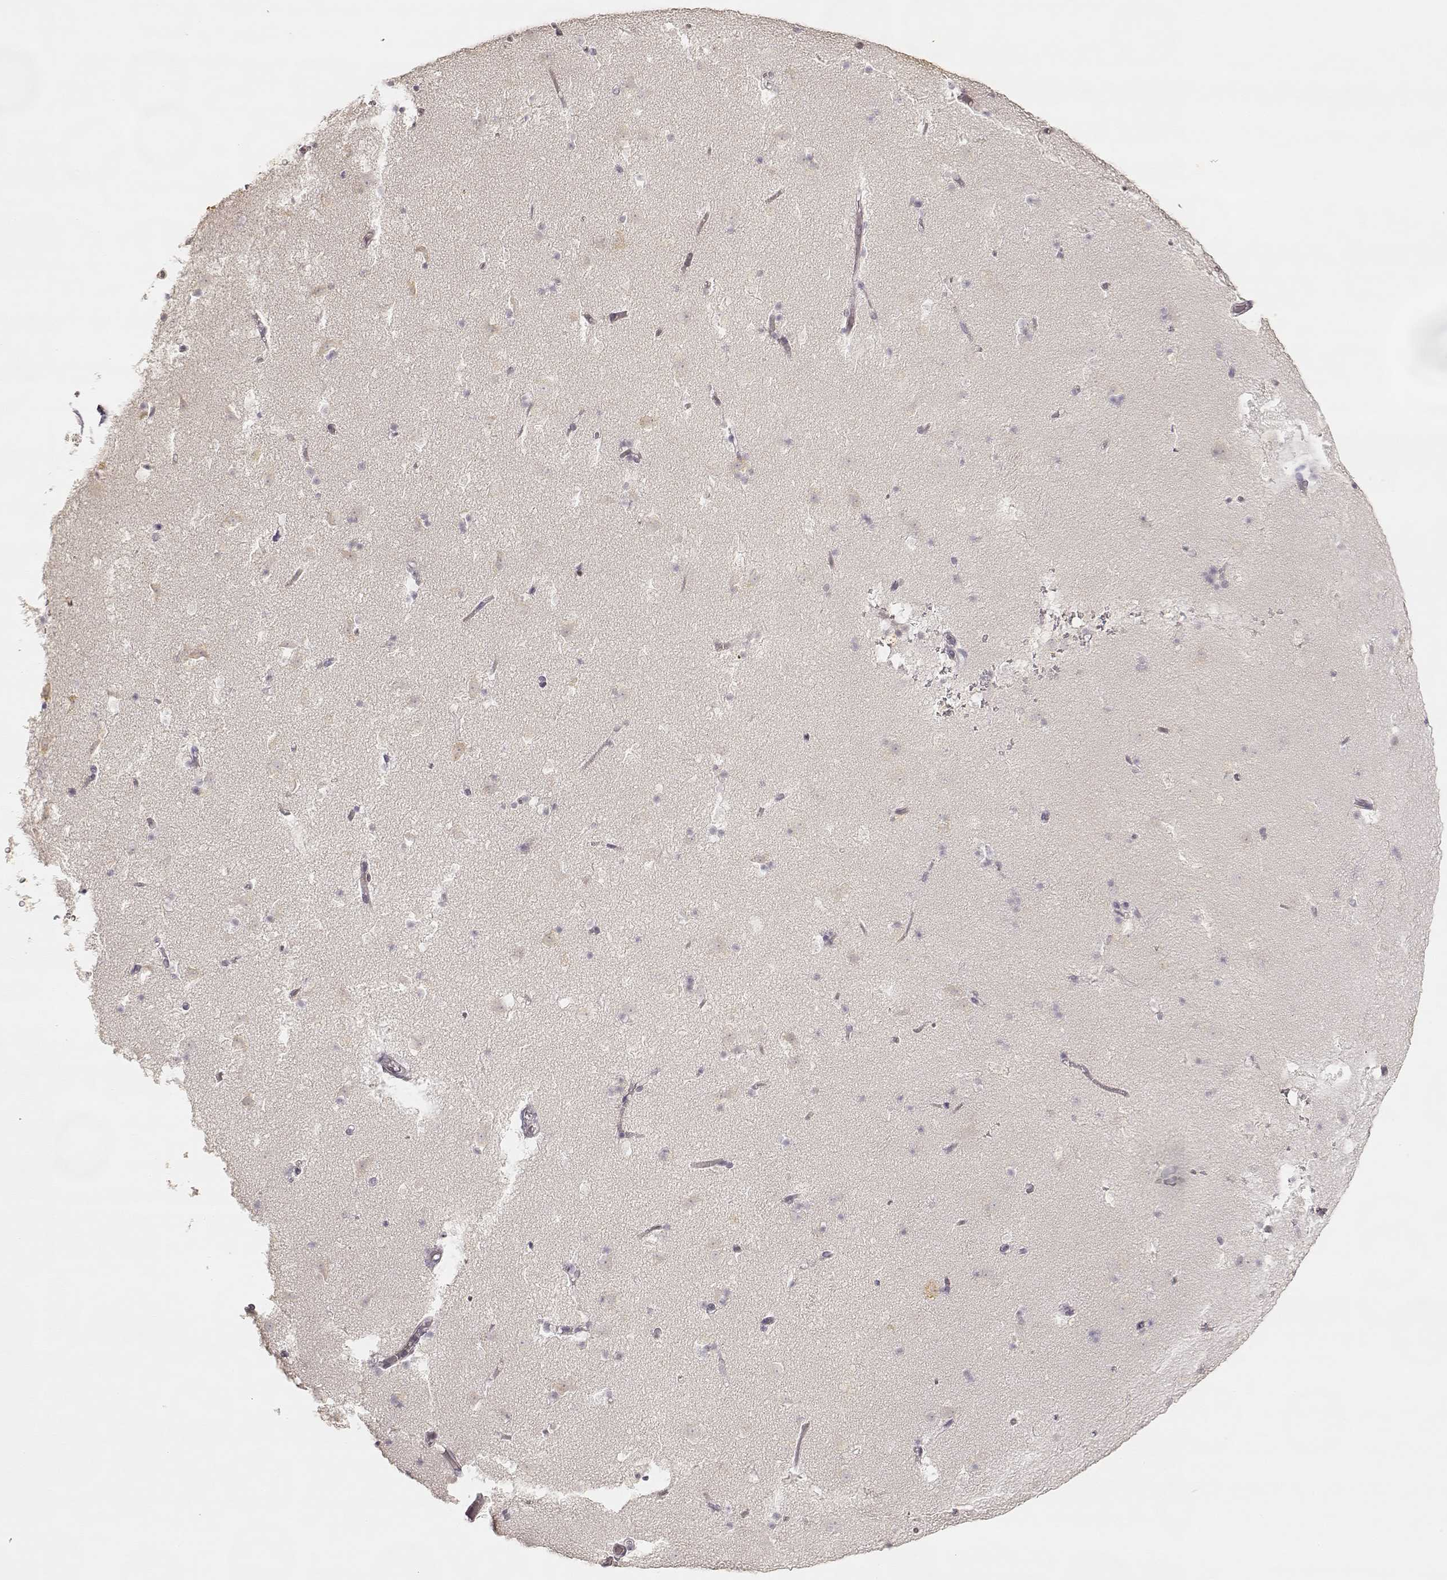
{"staining": {"intensity": "negative", "quantity": "none", "location": "none"}, "tissue": "caudate", "cell_type": "Glial cells", "image_type": "normal", "snomed": [{"axis": "morphology", "description": "Normal tissue, NOS"}, {"axis": "topography", "description": "Lateral ventricle wall"}], "caption": "An IHC photomicrograph of benign caudate is shown. There is no staining in glial cells of caudate. Brightfield microscopy of immunohistochemistry stained with DAB (brown) and hematoxylin (blue), captured at high magnification.", "gene": "LAMC2", "patient": {"sex": "female", "age": 42}}